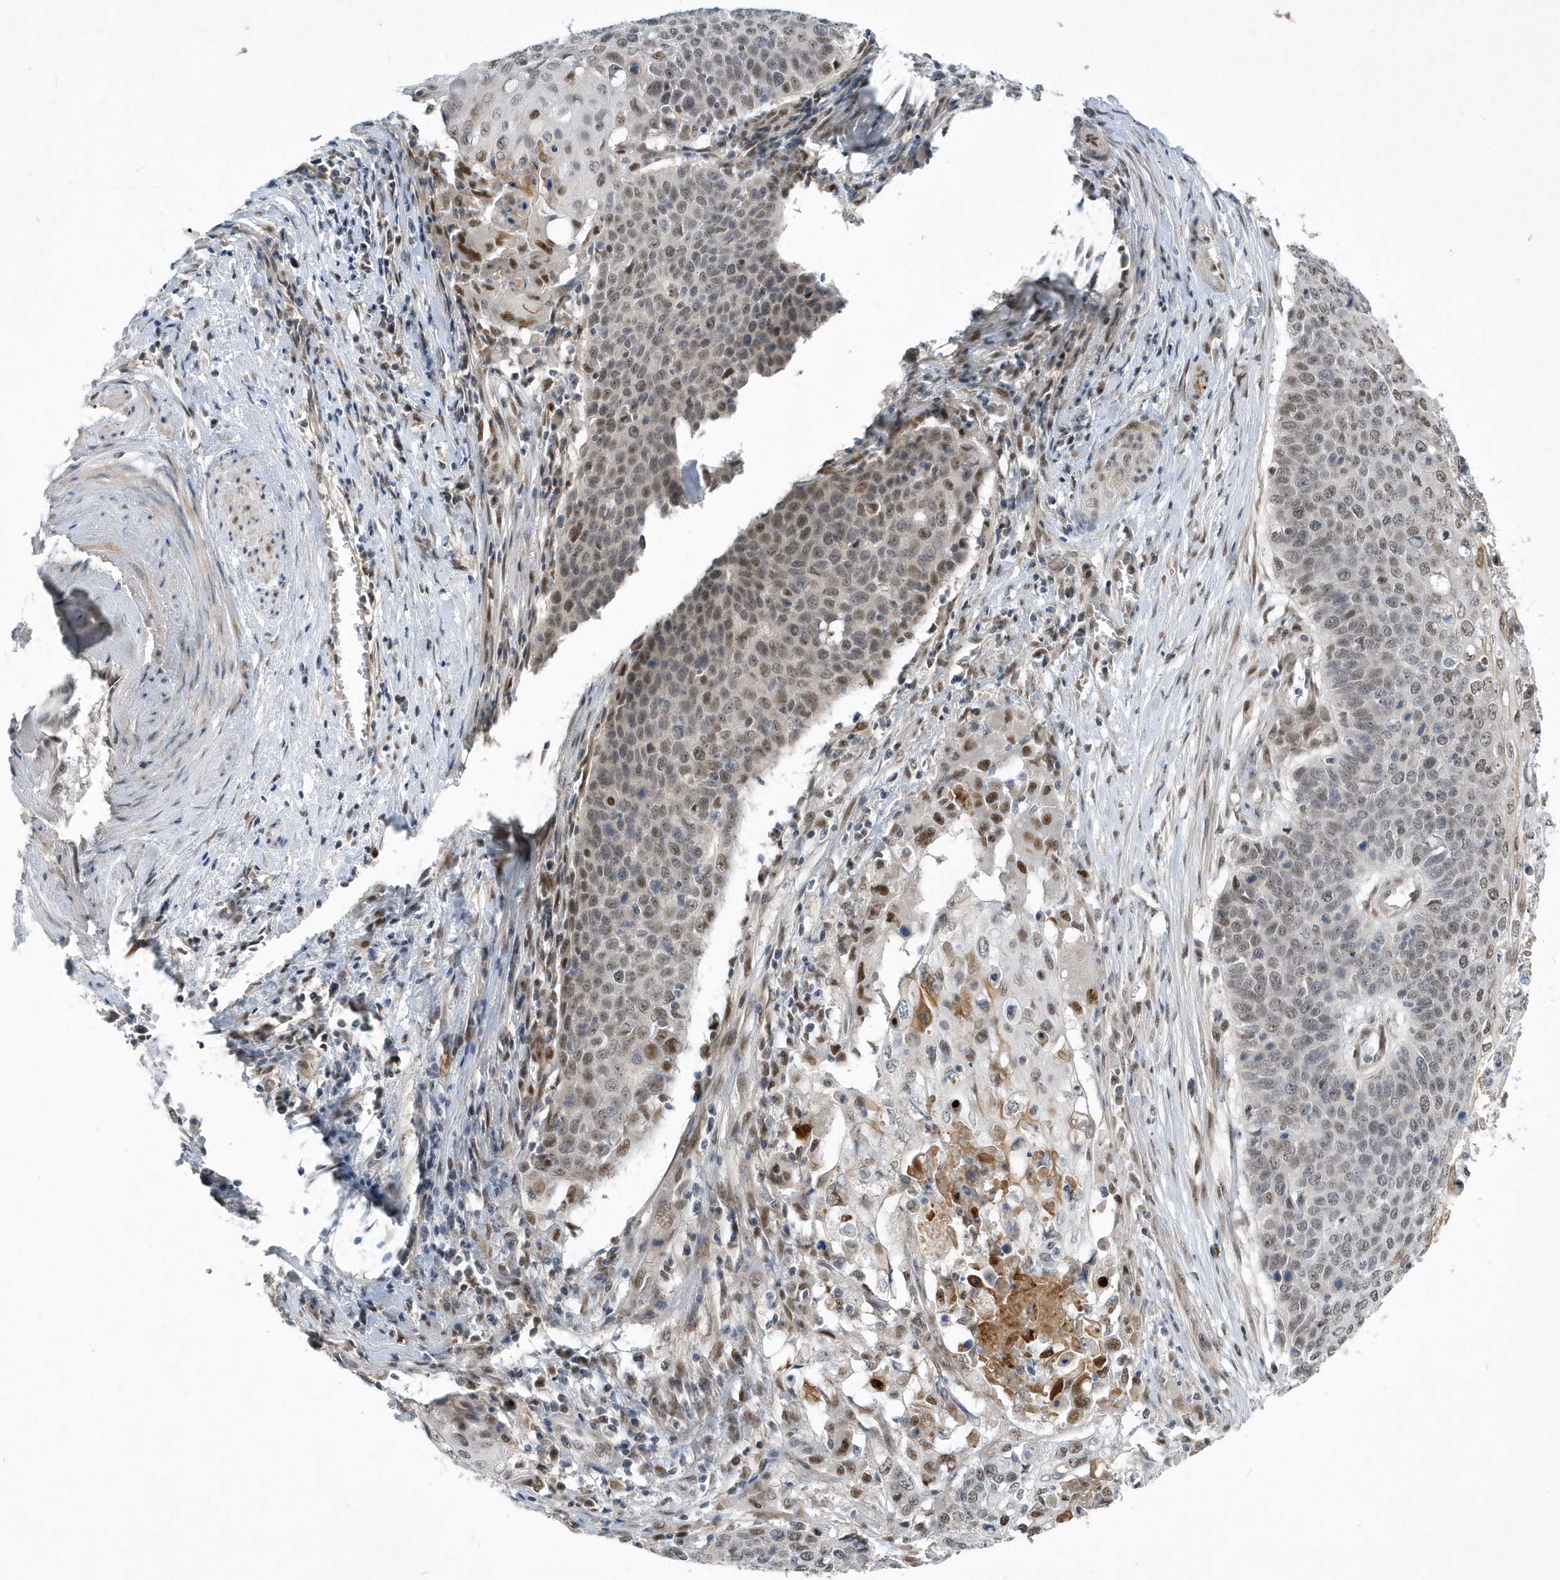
{"staining": {"intensity": "moderate", "quantity": "25%-75%", "location": "cytoplasmic/membranous,nuclear"}, "tissue": "cervical cancer", "cell_type": "Tumor cells", "image_type": "cancer", "snomed": [{"axis": "morphology", "description": "Squamous cell carcinoma, NOS"}, {"axis": "topography", "description": "Cervix"}], "caption": "Squamous cell carcinoma (cervical) was stained to show a protein in brown. There is medium levels of moderate cytoplasmic/membranous and nuclear expression in approximately 25%-75% of tumor cells. (brown staining indicates protein expression, while blue staining denotes nuclei).", "gene": "FAM217A", "patient": {"sex": "female", "age": 39}}